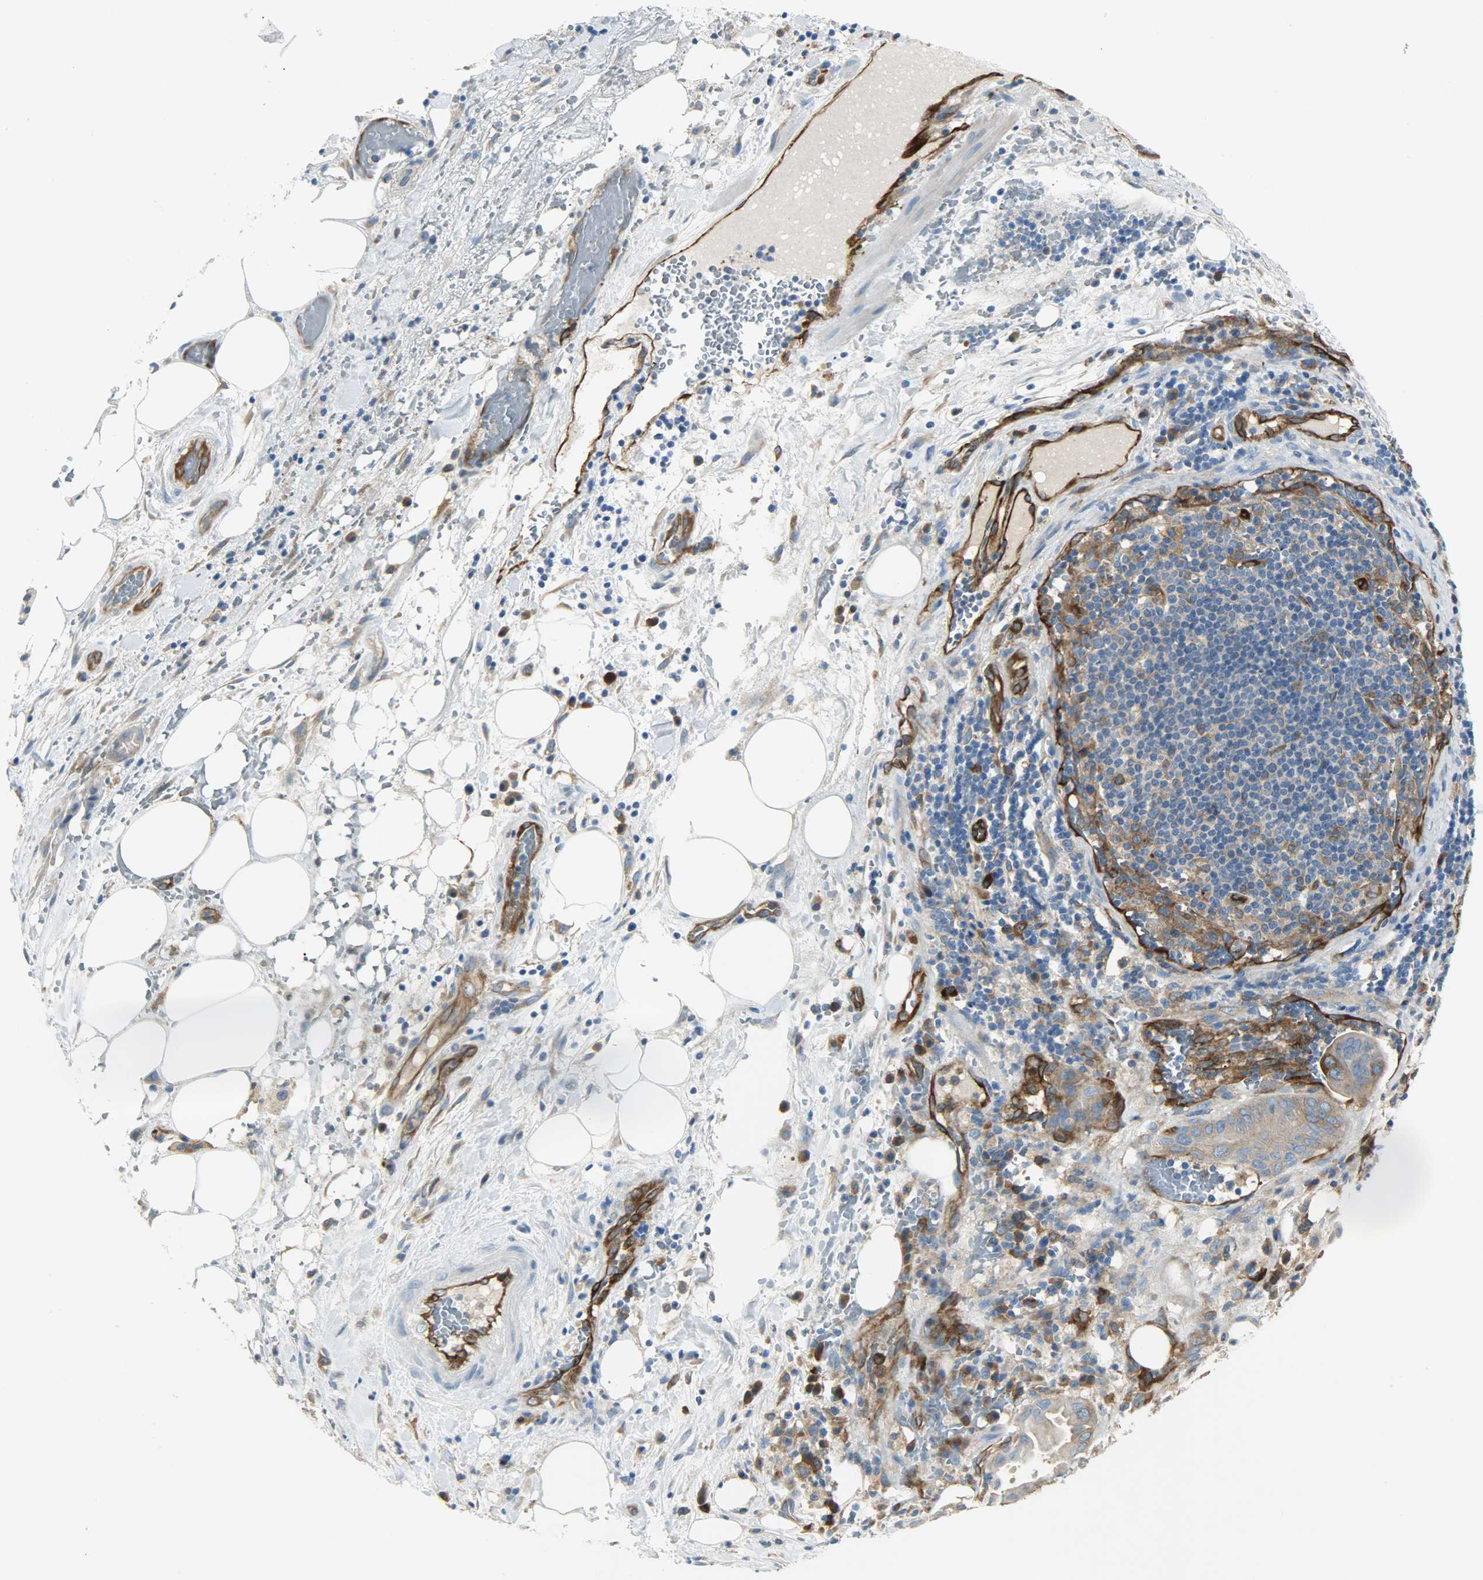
{"staining": {"intensity": "moderate", "quantity": ">75%", "location": "cytoplasmic/membranous"}, "tissue": "liver cancer", "cell_type": "Tumor cells", "image_type": "cancer", "snomed": [{"axis": "morphology", "description": "Cholangiocarcinoma"}, {"axis": "topography", "description": "Liver"}], "caption": "Immunohistochemical staining of liver cancer (cholangiocarcinoma) demonstrates medium levels of moderate cytoplasmic/membranous protein positivity in approximately >75% of tumor cells. (Brightfield microscopy of DAB IHC at high magnification).", "gene": "WARS1", "patient": {"sex": "female", "age": 68}}